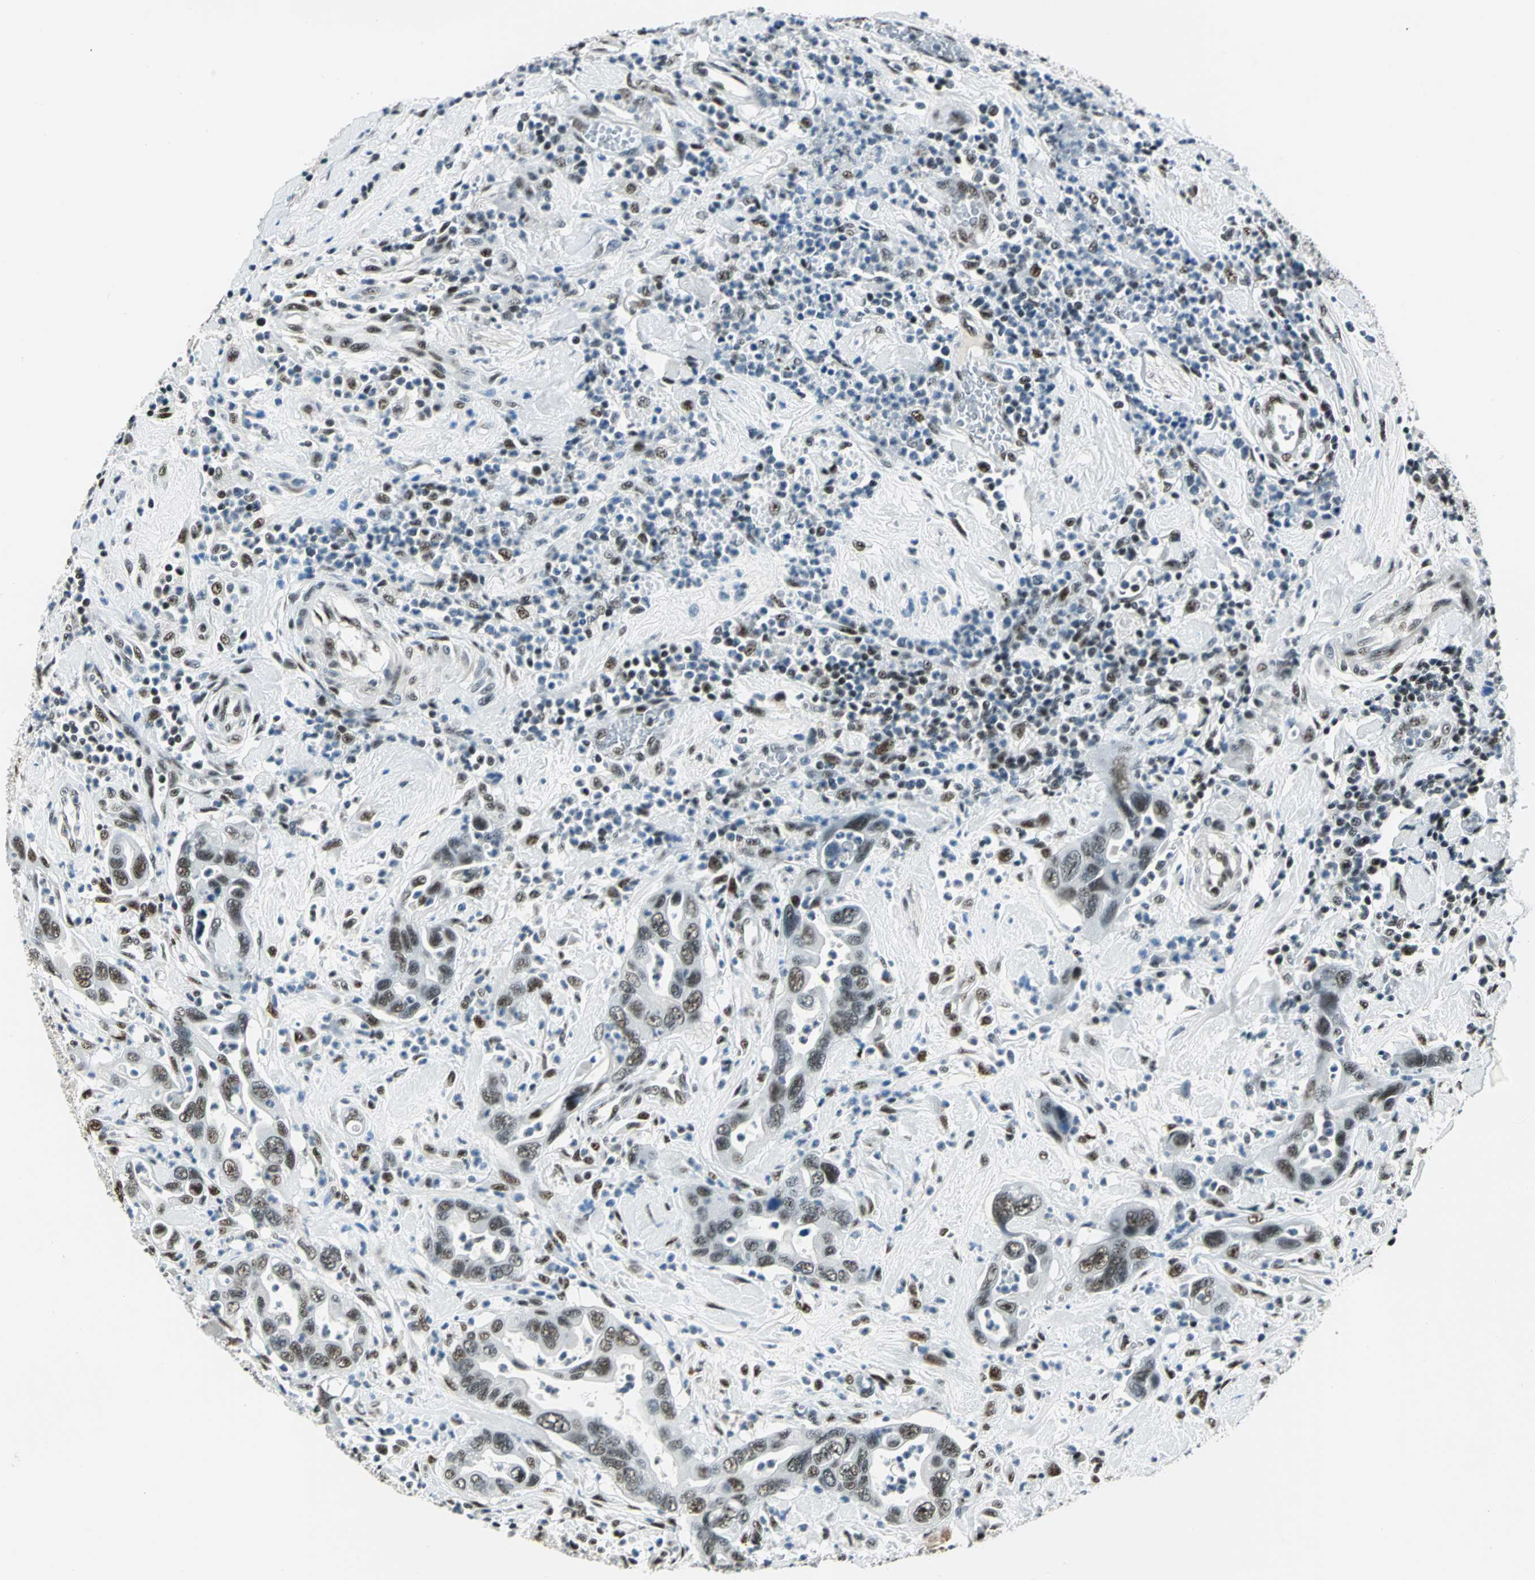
{"staining": {"intensity": "strong", "quantity": ">75%", "location": "nuclear"}, "tissue": "pancreatic cancer", "cell_type": "Tumor cells", "image_type": "cancer", "snomed": [{"axis": "morphology", "description": "Adenocarcinoma, NOS"}, {"axis": "topography", "description": "Pancreas"}], "caption": "Human pancreatic adenocarcinoma stained for a protein (brown) exhibits strong nuclear positive staining in about >75% of tumor cells.", "gene": "KAT6B", "patient": {"sex": "female", "age": 71}}